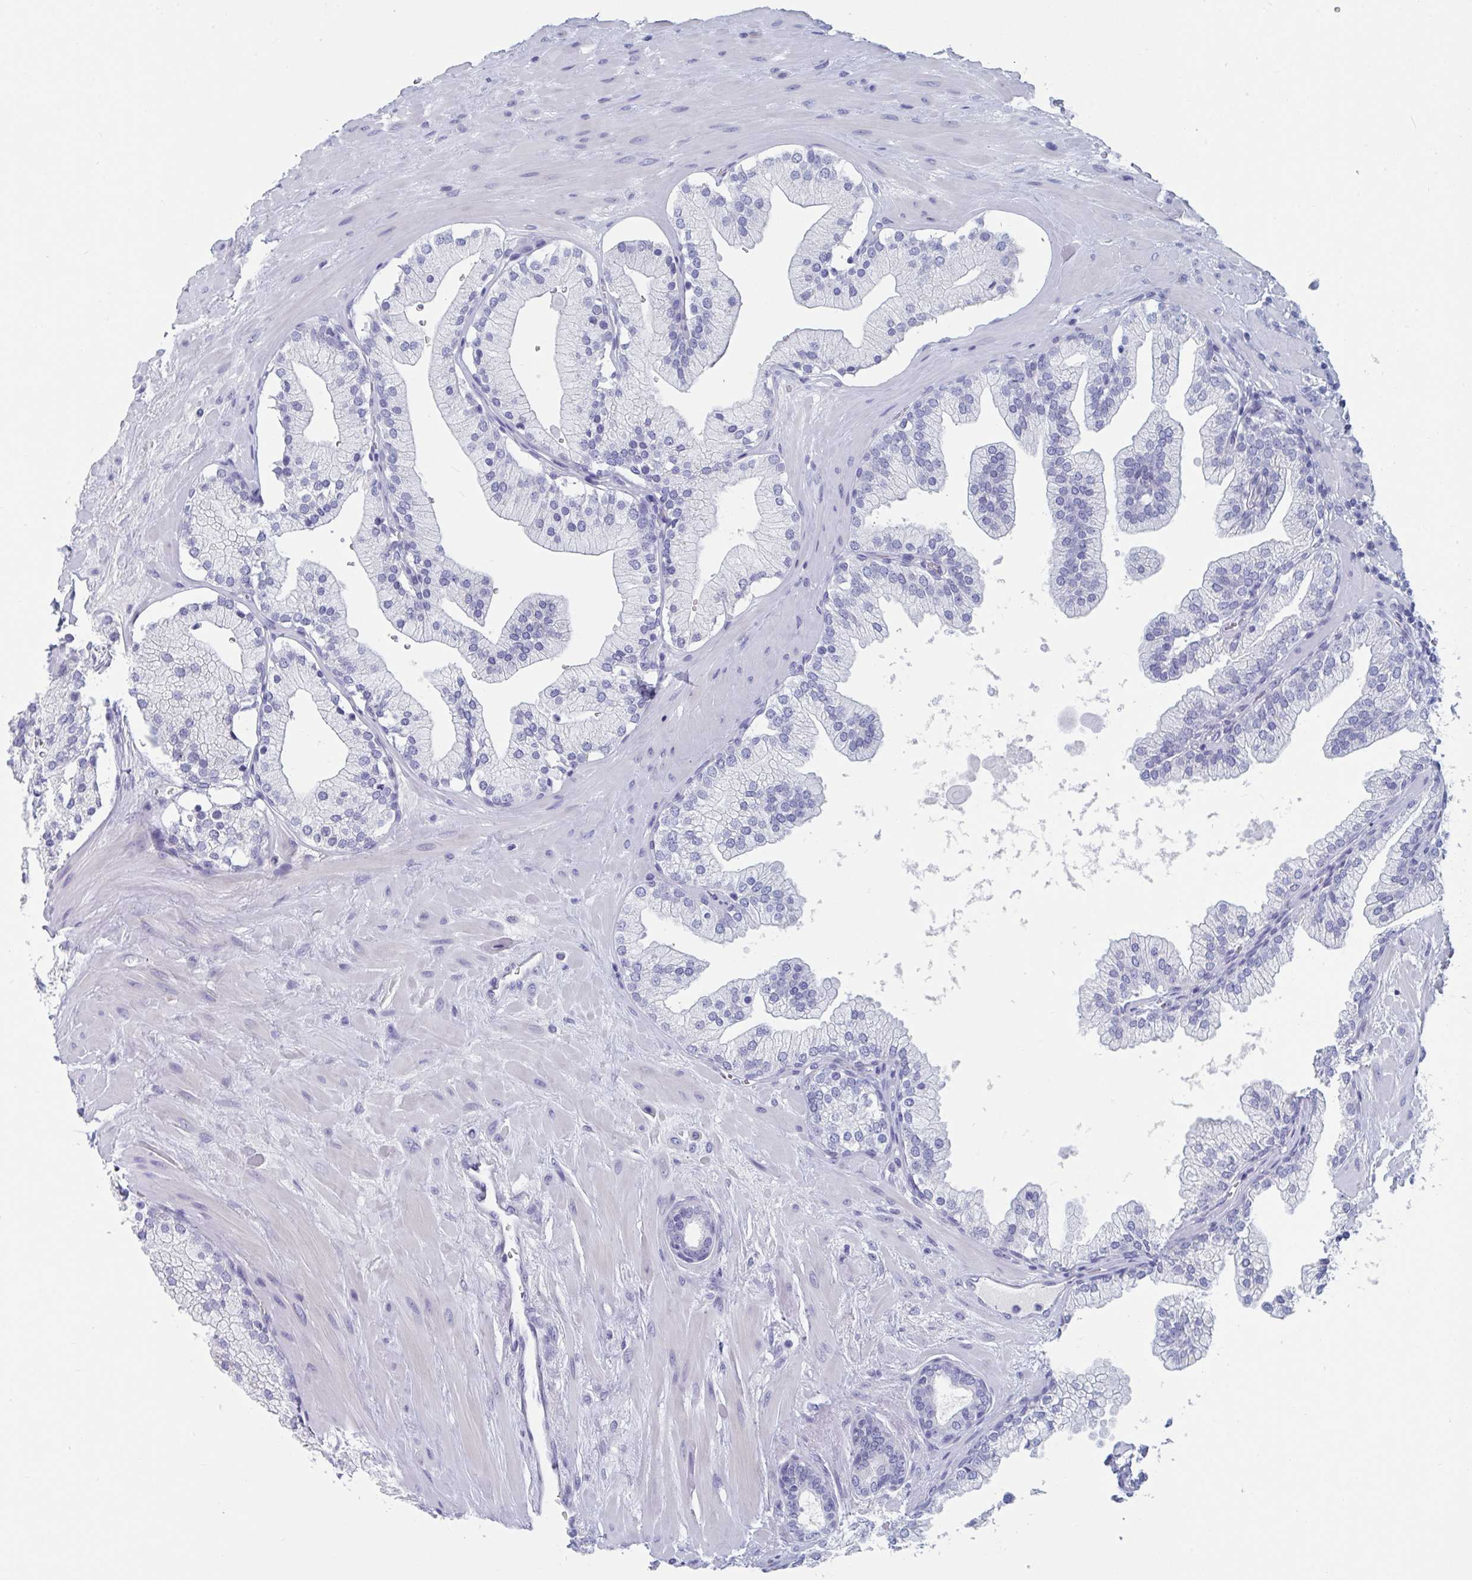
{"staining": {"intensity": "negative", "quantity": "none", "location": "none"}, "tissue": "prostate", "cell_type": "Glandular cells", "image_type": "normal", "snomed": [{"axis": "morphology", "description": "Normal tissue, NOS"}, {"axis": "topography", "description": "Prostate"}, {"axis": "topography", "description": "Peripheral nerve tissue"}], "caption": "Immunohistochemical staining of benign human prostate demonstrates no significant positivity in glandular cells.", "gene": "DPEP3", "patient": {"sex": "male", "age": 61}}